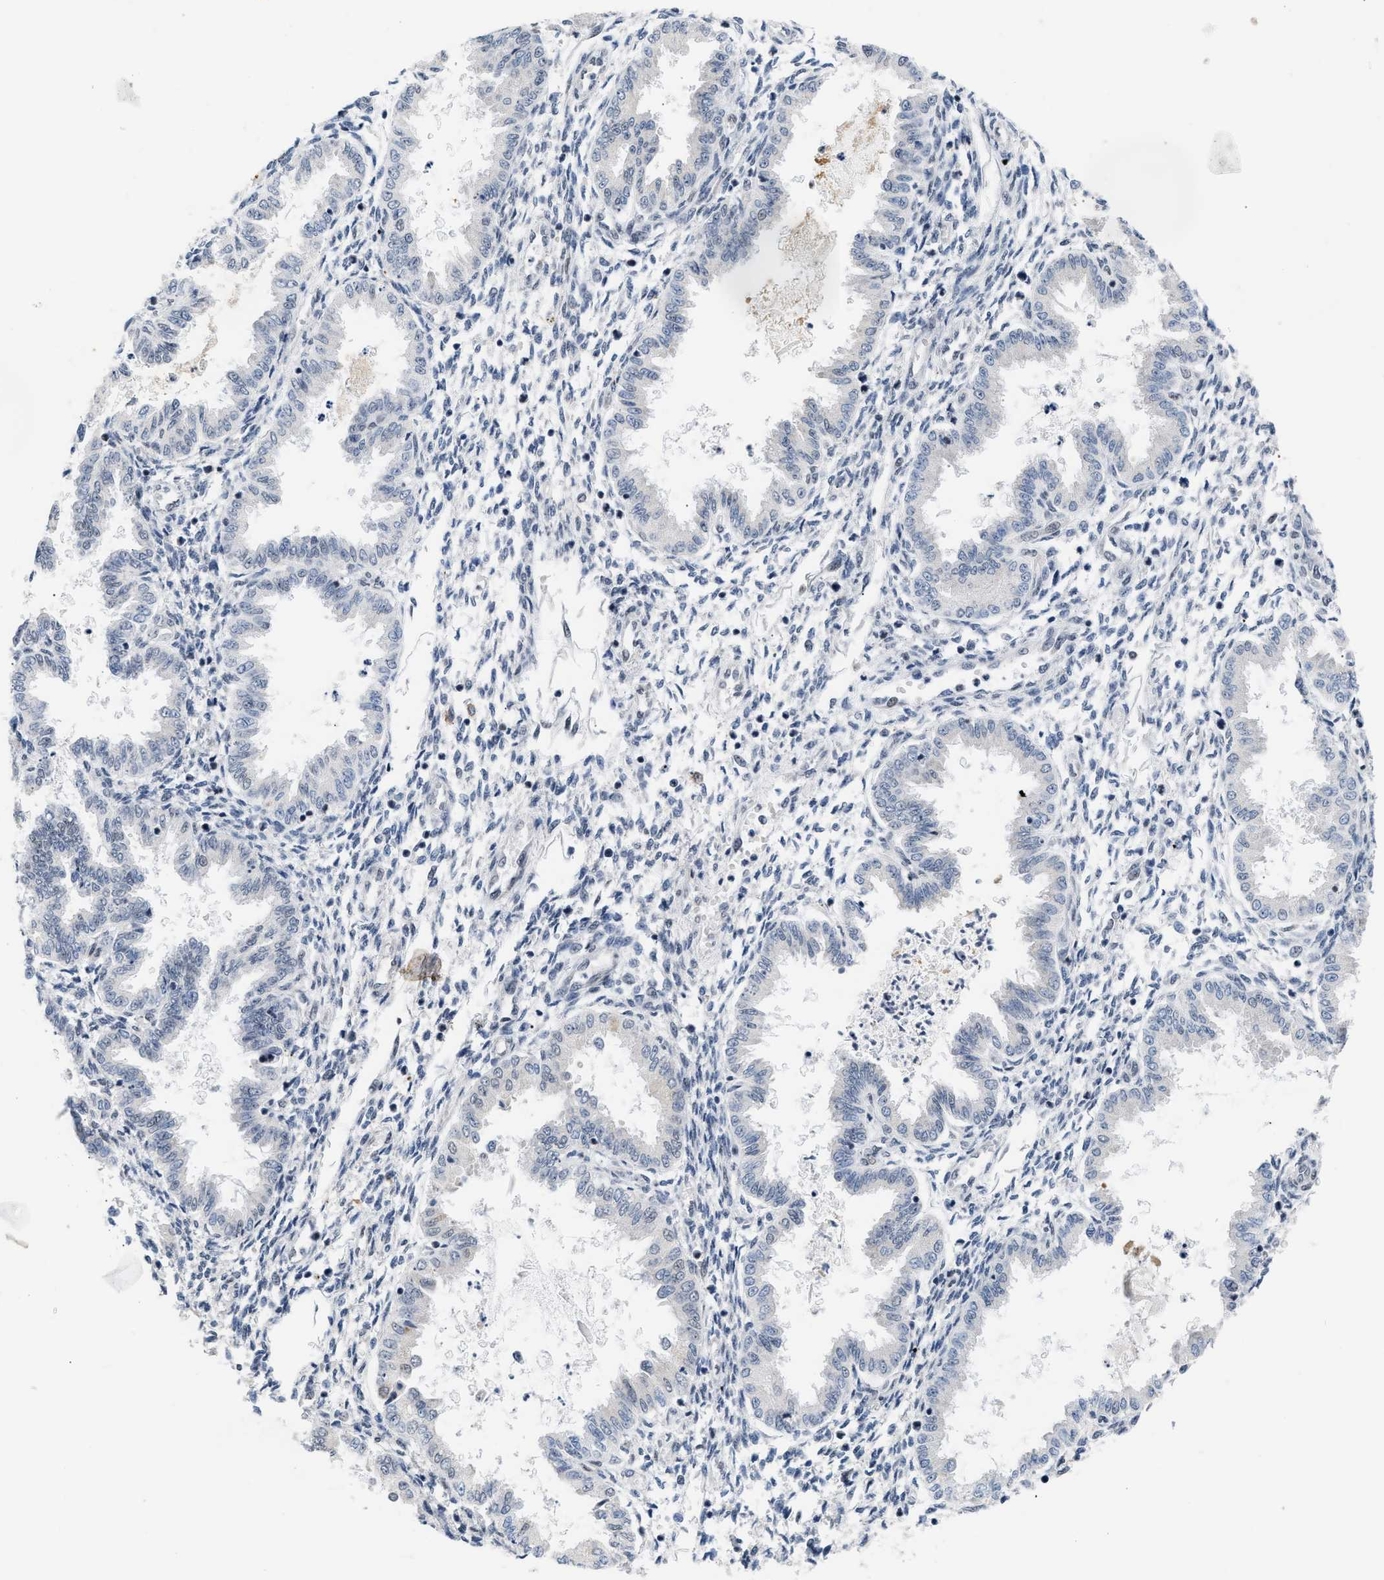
{"staining": {"intensity": "negative", "quantity": "none", "location": "none"}, "tissue": "endometrium", "cell_type": "Cells in endometrial stroma", "image_type": "normal", "snomed": [{"axis": "morphology", "description": "Normal tissue, NOS"}, {"axis": "topography", "description": "Endometrium"}], "caption": "High magnification brightfield microscopy of unremarkable endometrium stained with DAB (brown) and counterstained with hematoxylin (blue): cells in endometrial stroma show no significant staining. Brightfield microscopy of IHC stained with DAB (3,3'-diaminobenzidine) (brown) and hematoxylin (blue), captured at high magnification.", "gene": "TXNRD3", "patient": {"sex": "female", "age": 33}}